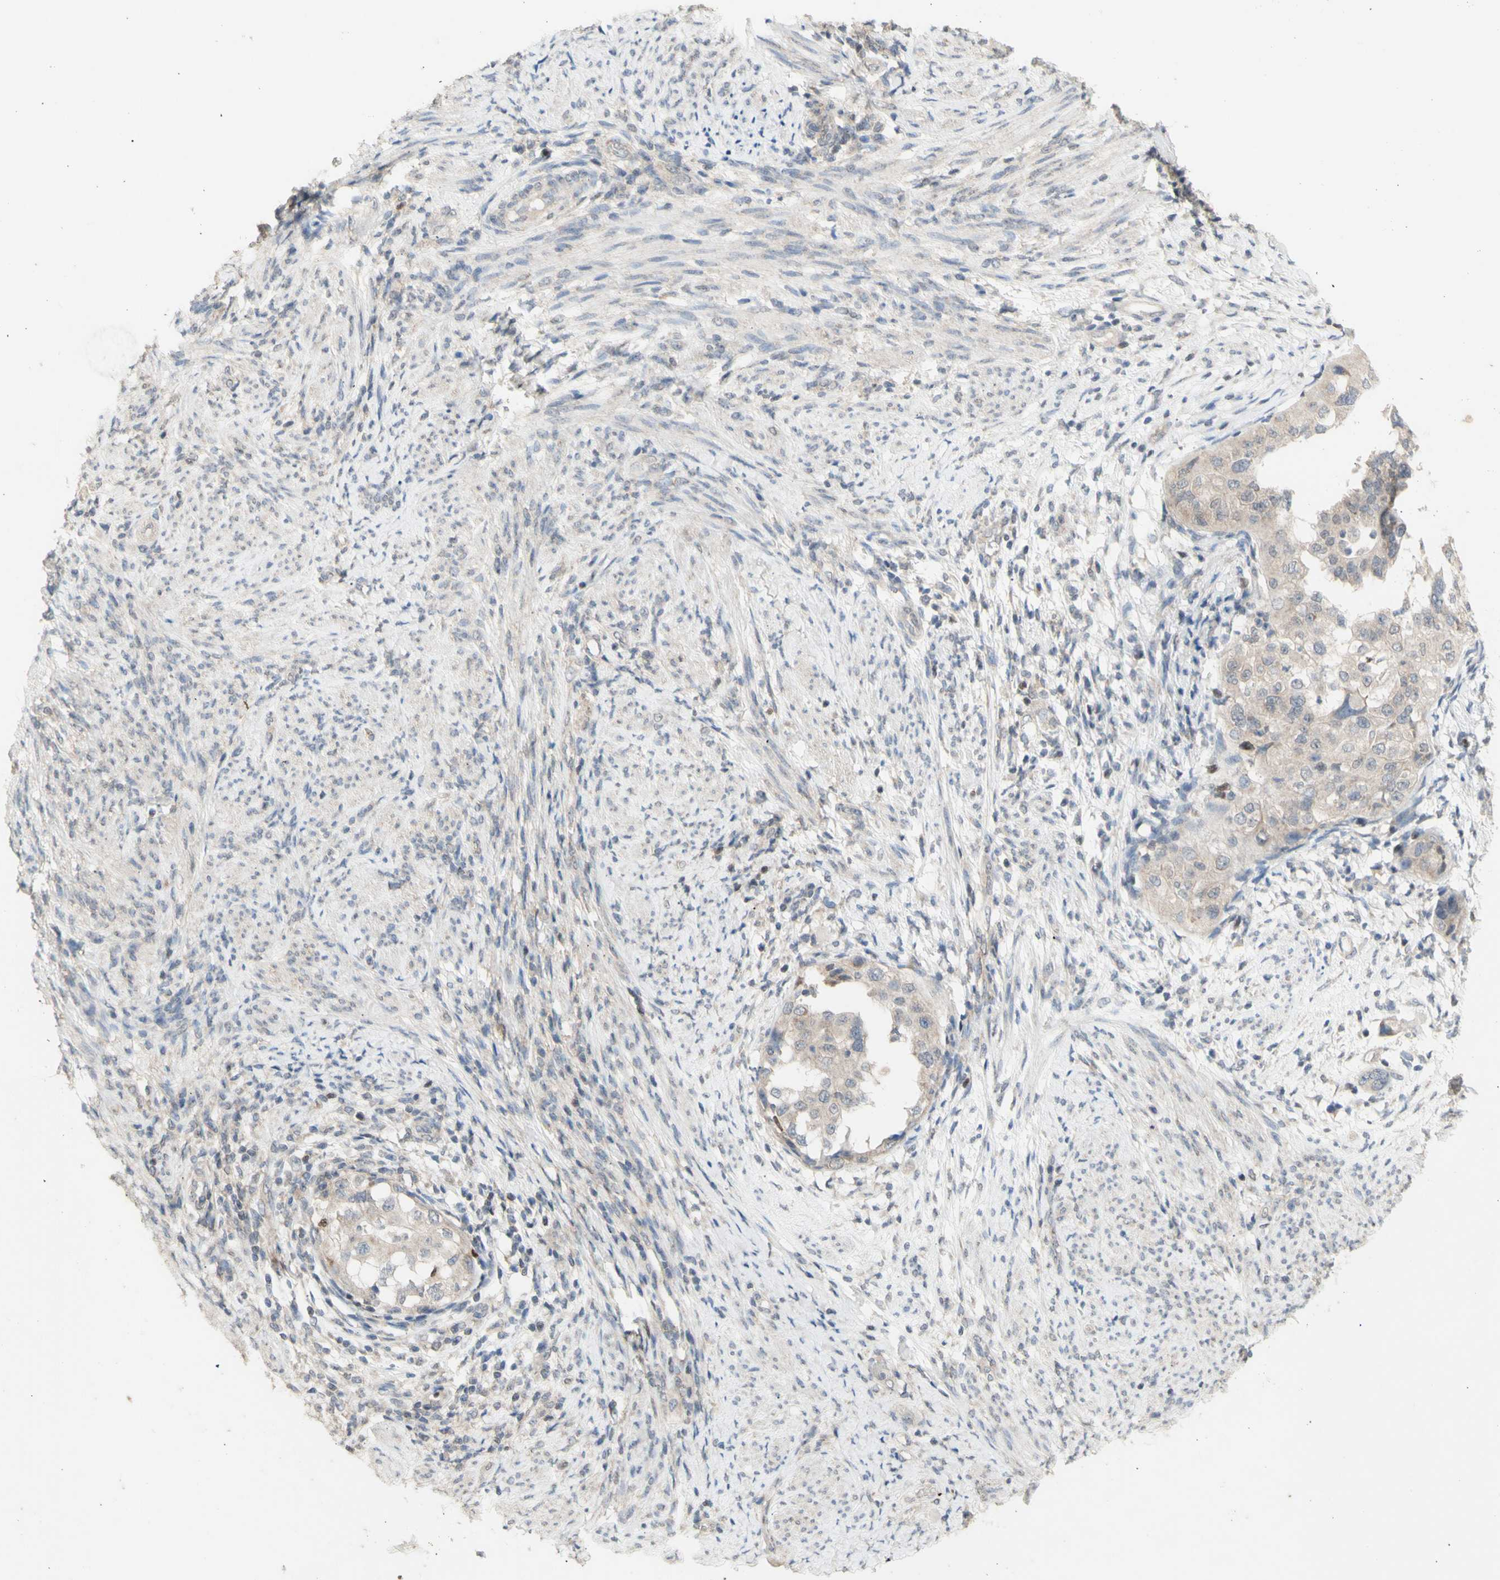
{"staining": {"intensity": "weak", "quantity": ">75%", "location": "cytoplasmic/membranous"}, "tissue": "endometrial cancer", "cell_type": "Tumor cells", "image_type": "cancer", "snomed": [{"axis": "morphology", "description": "Adenocarcinoma, NOS"}, {"axis": "topography", "description": "Endometrium"}], "caption": "Endometrial cancer stained for a protein shows weak cytoplasmic/membranous positivity in tumor cells. Using DAB (3,3'-diaminobenzidine) (brown) and hematoxylin (blue) stains, captured at high magnification using brightfield microscopy.", "gene": "NLRP1", "patient": {"sex": "female", "age": 85}}